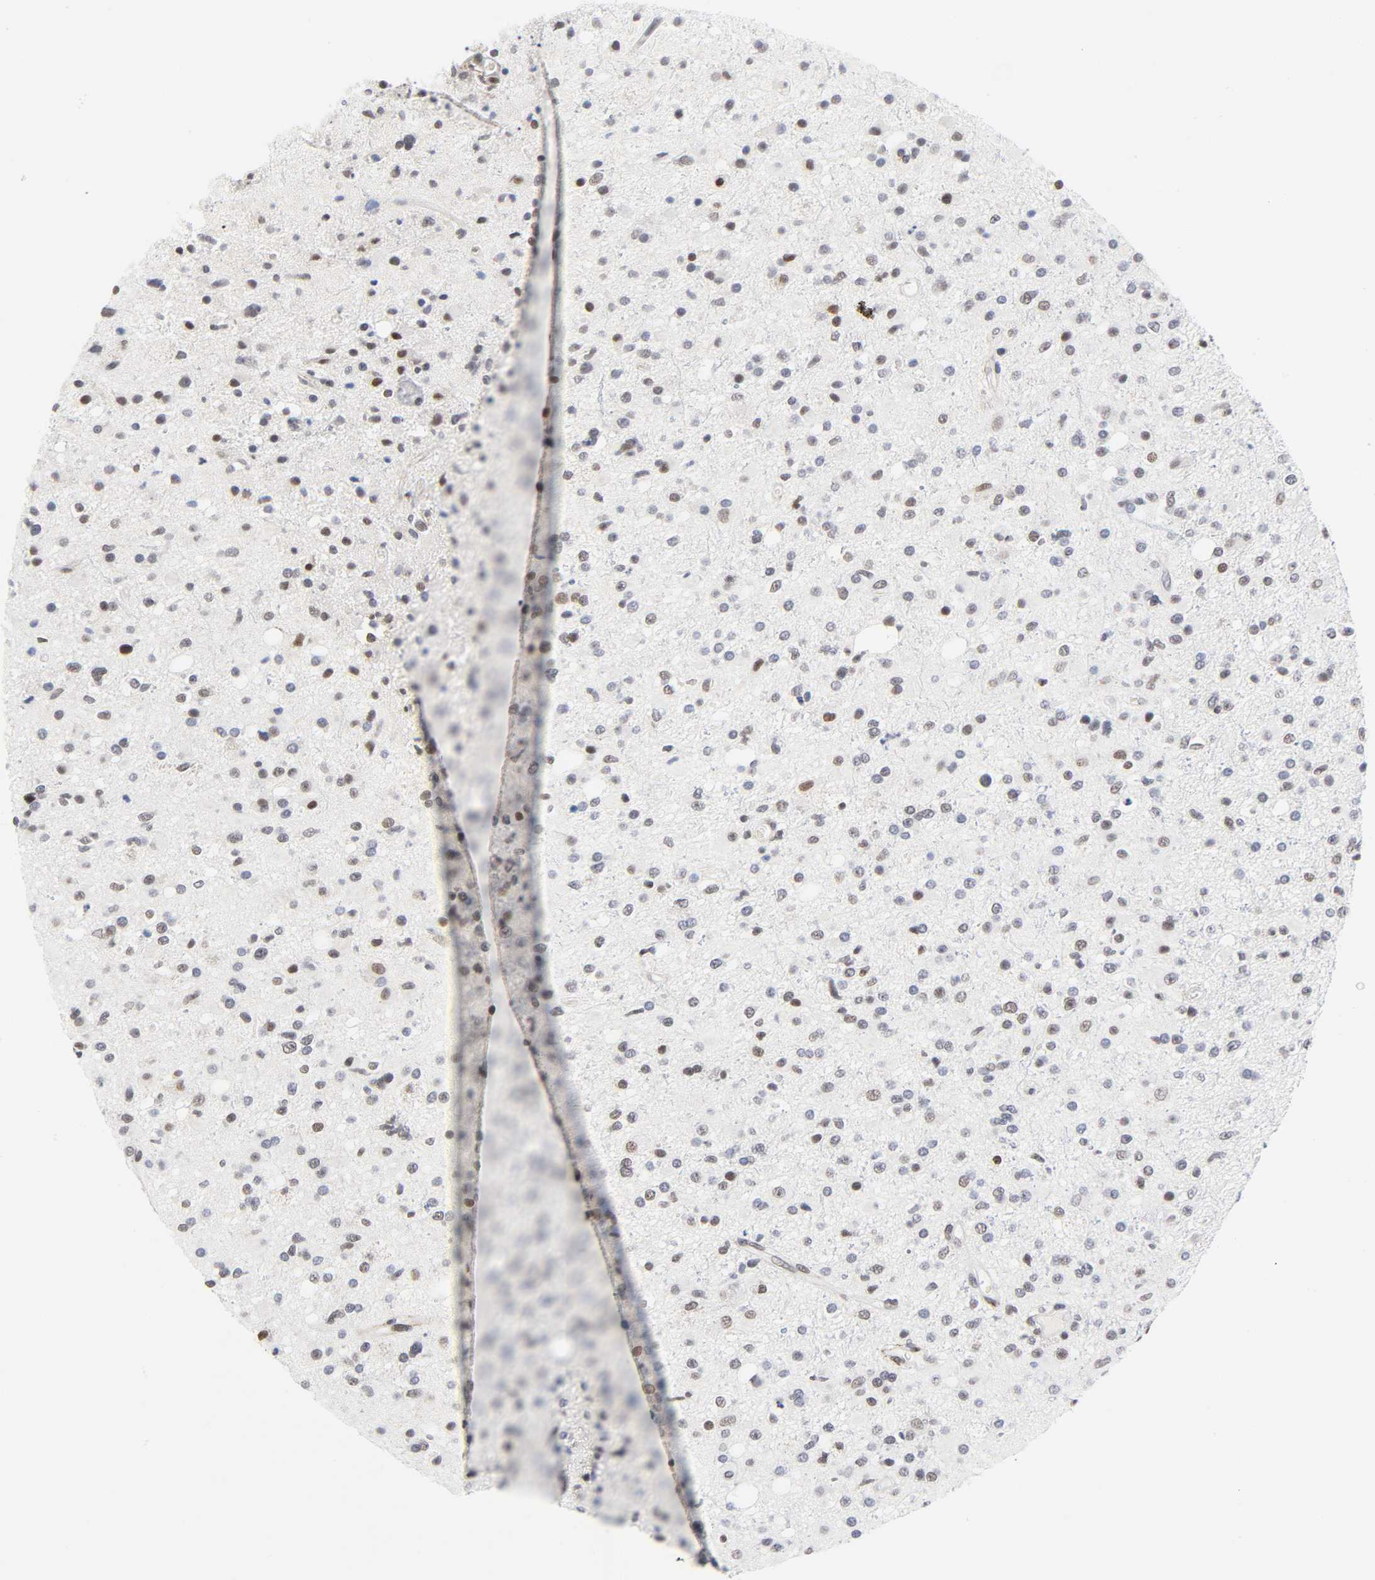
{"staining": {"intensity": "moderate", "quantity": "<25%", "location": "nuclear"}, "tissue": "glioma", "cell_type": "Tumor cells", "image_type": "cancer", "snomed": [{"axis": "morphology", "description": "Glioma, malignant, High grade"}, {"axis": "topography", "description": "Brain"}], "caption": "High-power microscopy captured an IHC micrograph of malignant glioma (high-grade), revealing moderate nuclear positivity in about <25% of tumor cells.", "gene": "DIDO1", "patient": {"sex": "male", "age": 33}}